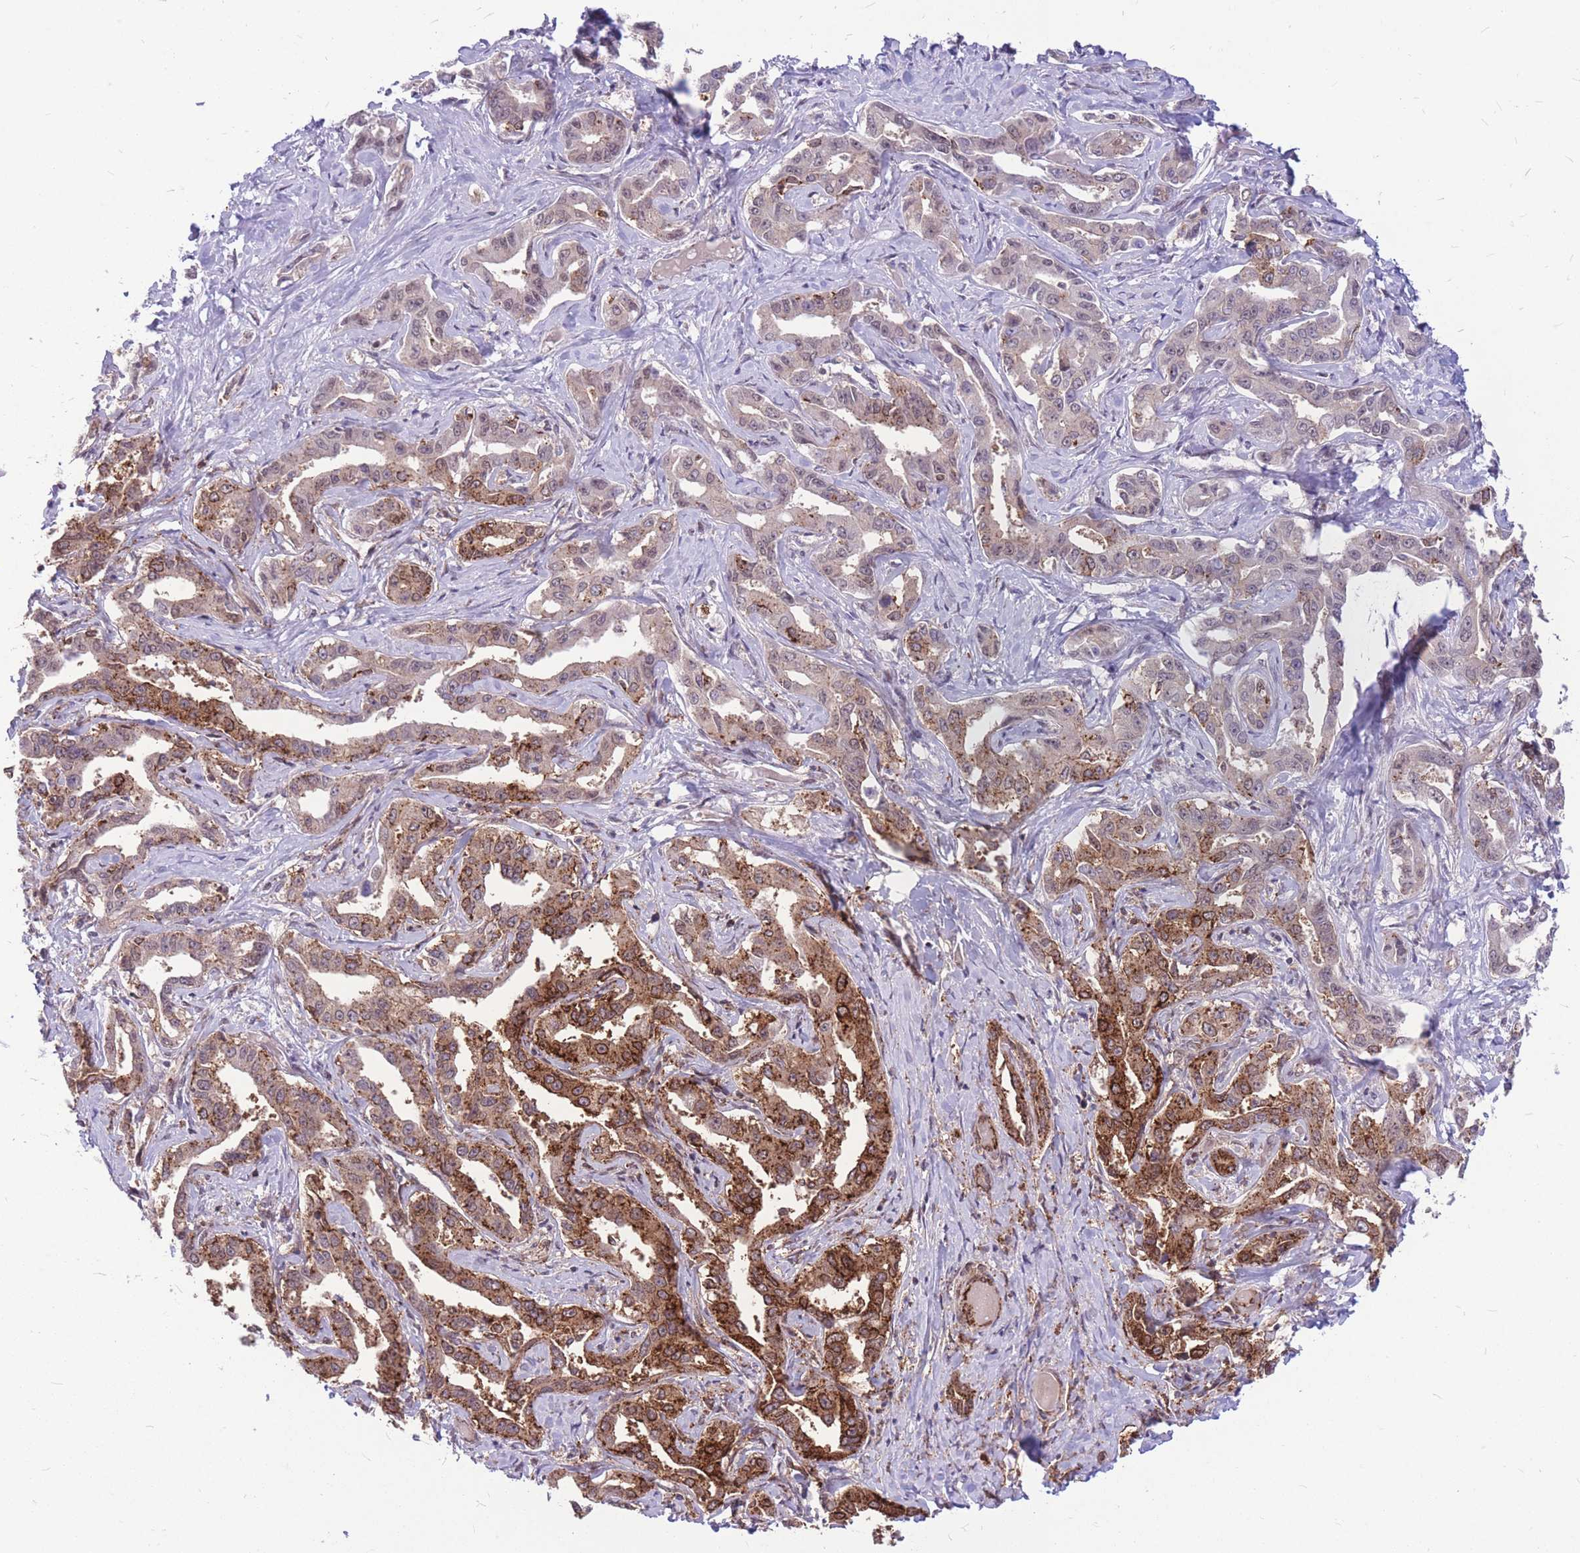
{"staining": {"intensity": "strong", "quantity": ">75%", "location": "cytoplasmic/membranous"}, "tissue": "liver cancer", "cell_type": "Tumor cells", "image_type": "cancer", "snomed": [{"axis": "morphology", "description": "Cholangiocarcinoma"}, {"axis": "topography", "description": "Liver"}], "caption": "Brown immunohistochemical staining in human liver cancer shows strong cytoplasmic/membranous staining in about >75% of tumor cells. (Brightfield microscopy of DAB IHC at high magnification).", "gene": "TCF20", "patient": {"sex": "male", "age": 59}}